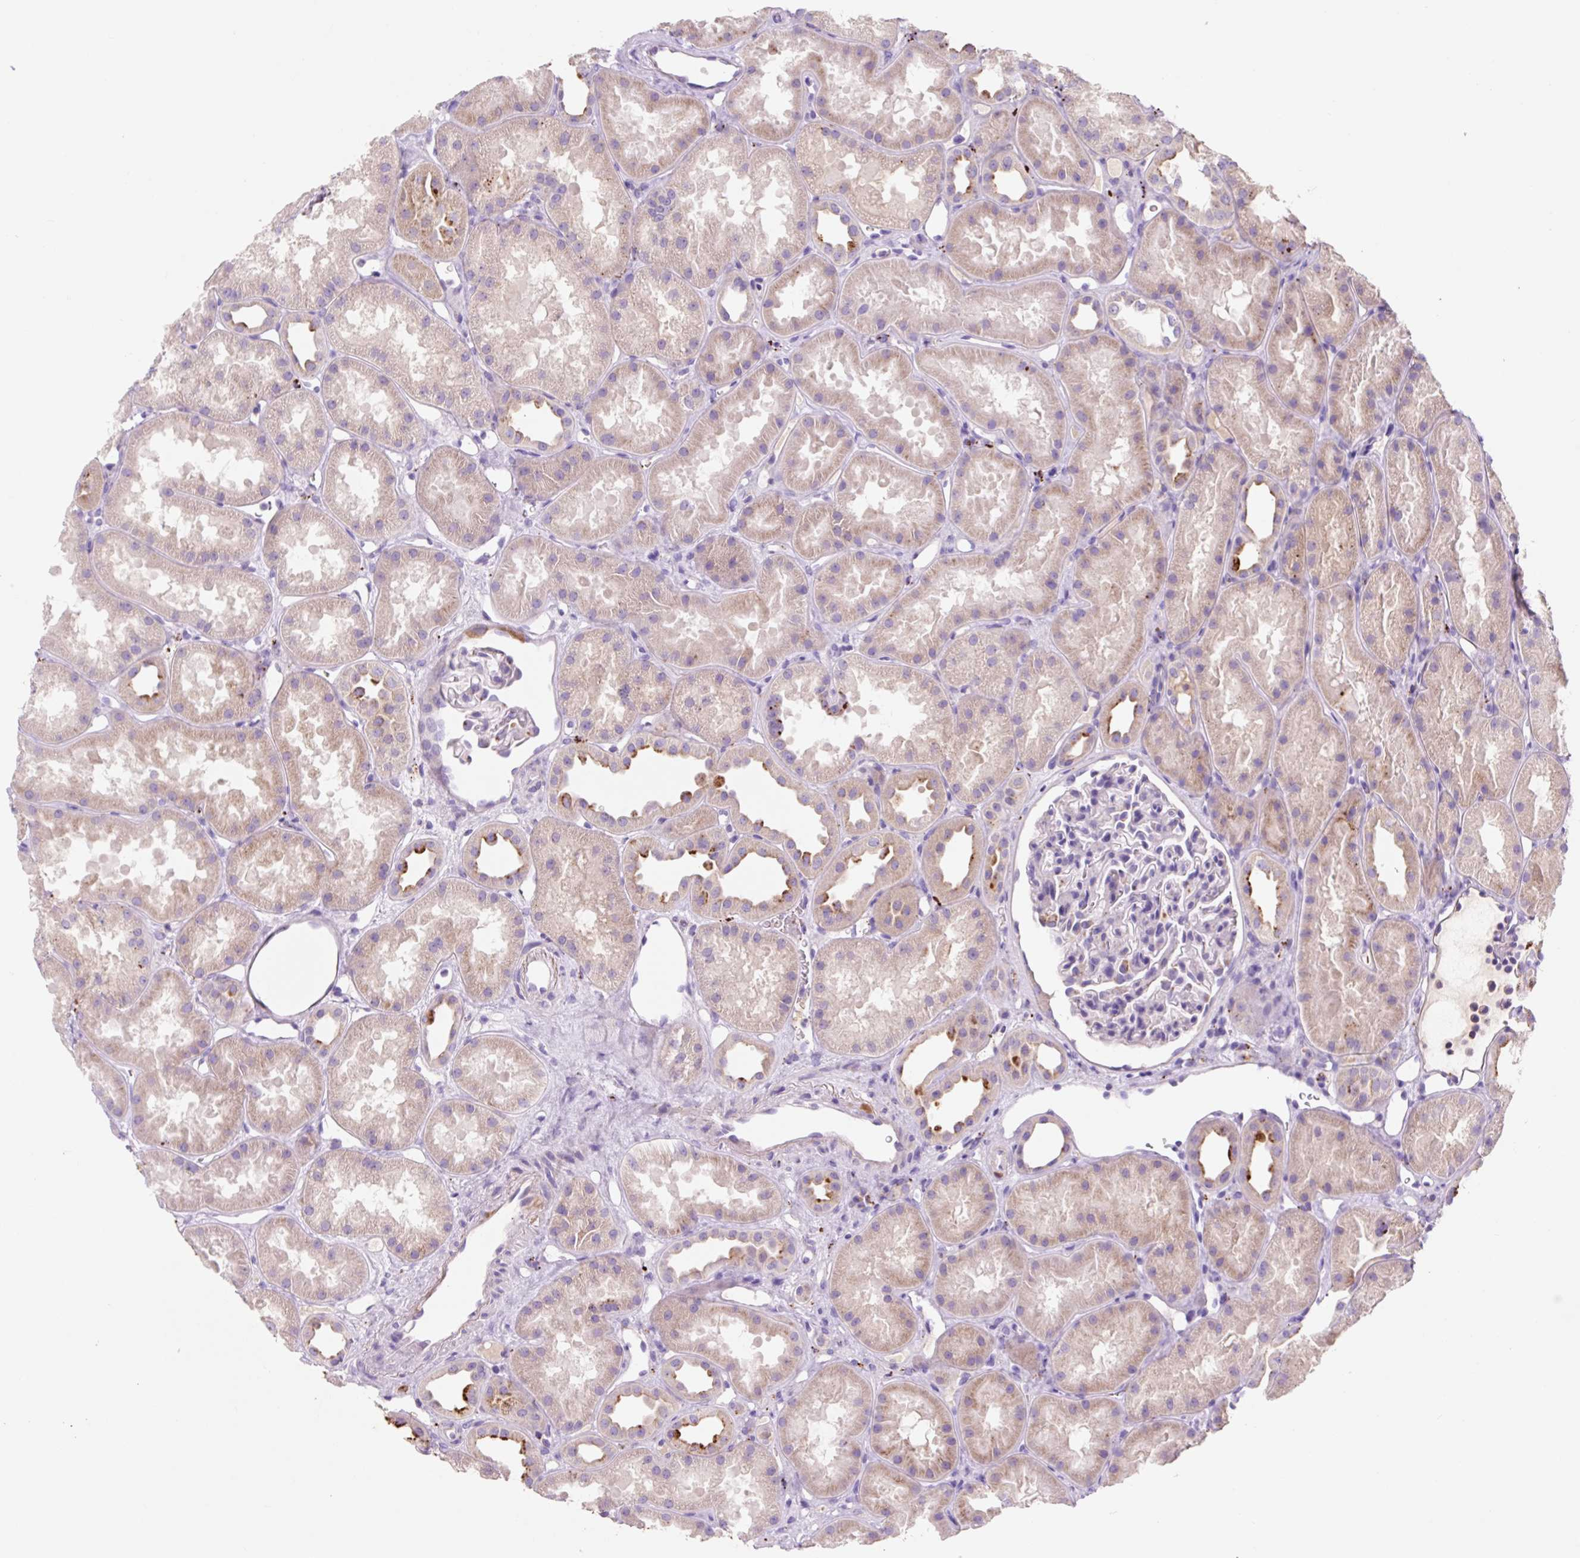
{"staining": {"intensity": "negative", "quantity": "none", "location": "none"}, "tissue": "kidney", "cell_type": "Cells in glomeruli", "image_type": "normal", "snomed": [{"axis": "morphology", "description": "Normal tissue, NOS"}, {"axis": "topography", "description": "Kidney"}], "caption": "The micrograph displays no significant positivity in cells in glomeruli of kidney.", "gene": "HEXA", "patient": {"sex": "male", "age": 61}}